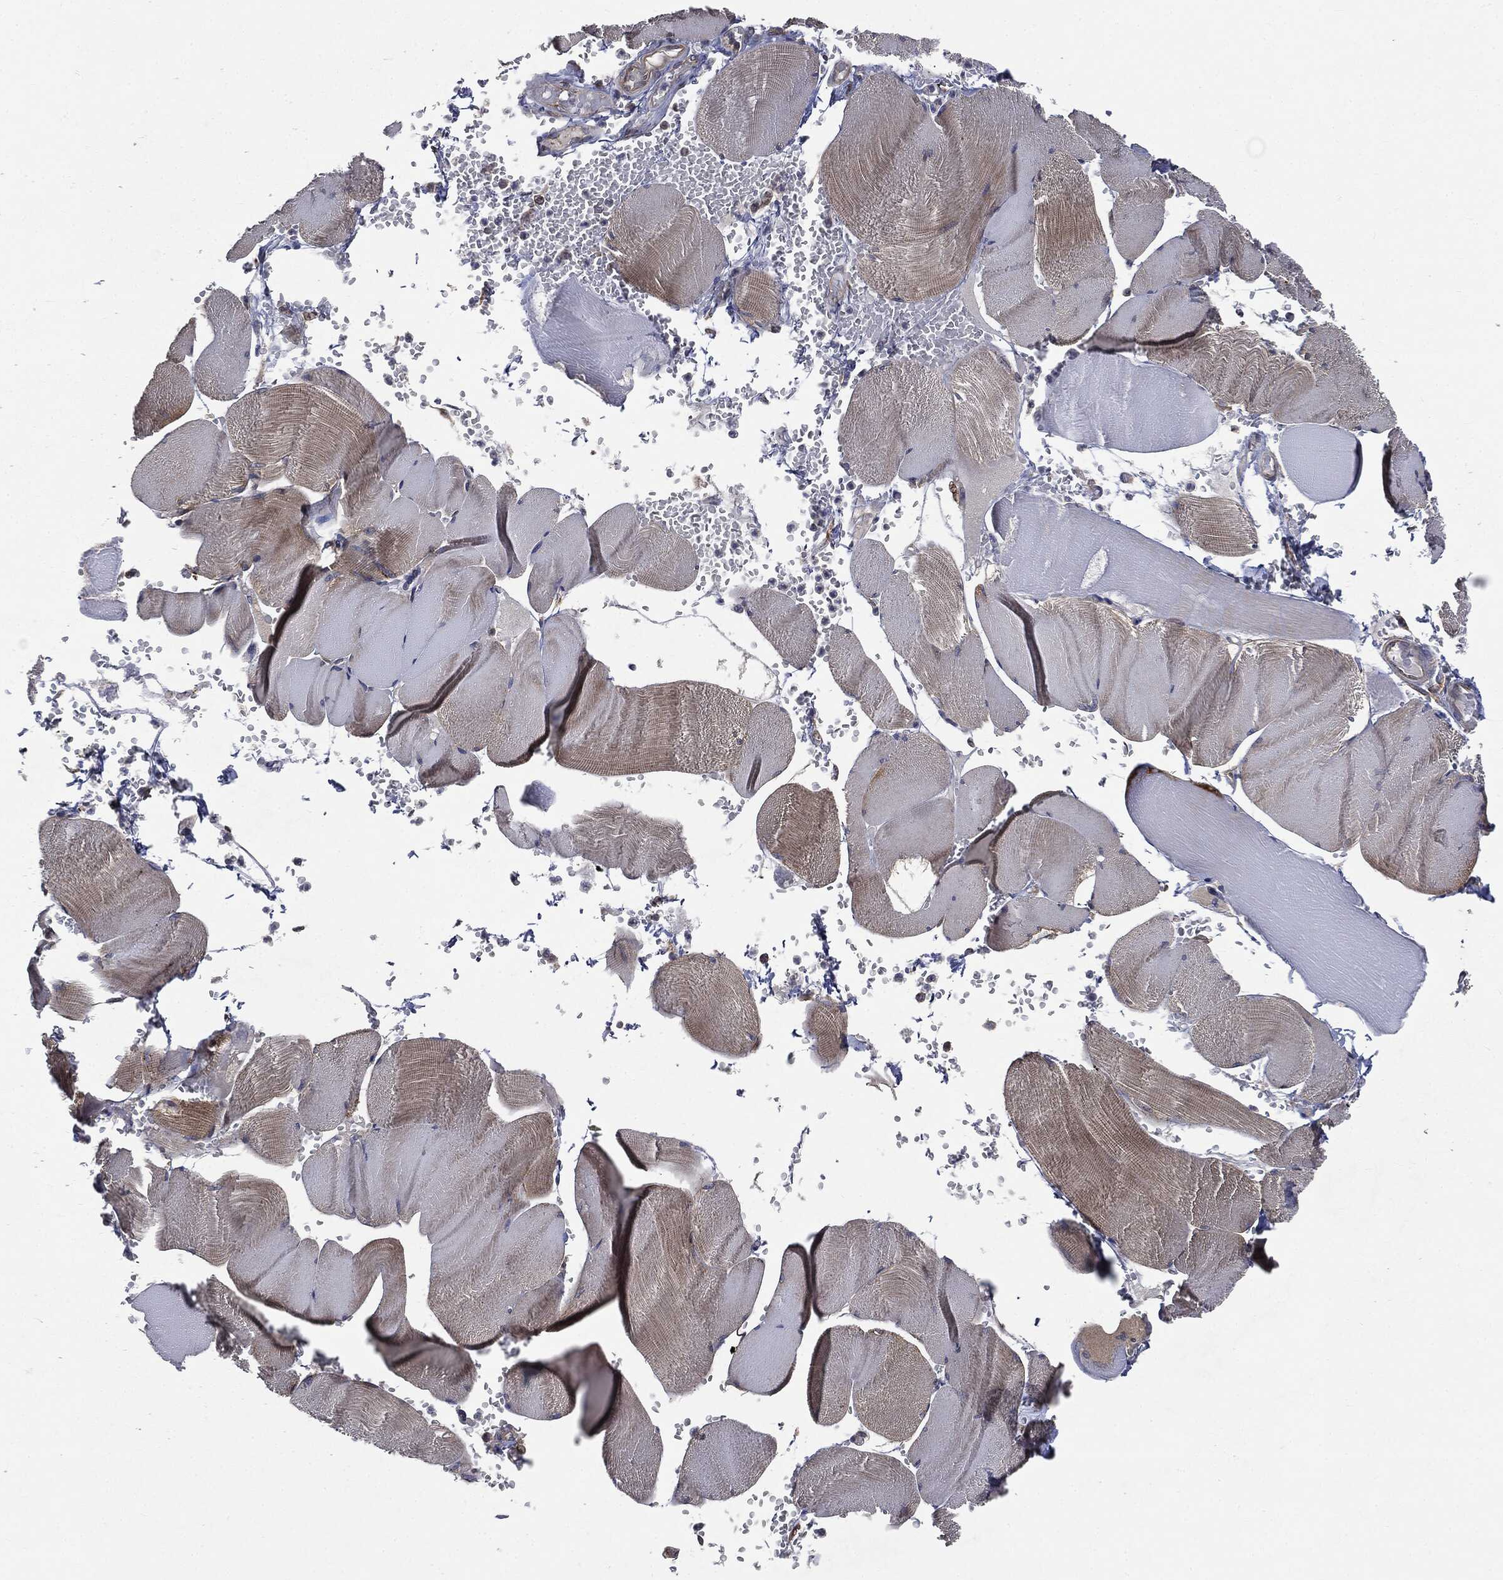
{"staining": {"intensity": "weak", "quantity": "25%-75%", "location": "cytoplasmic/membranous"}, "tissue": "skeletal muscle", "cell_type": "Myocytes", "image_type": "normal", "snomed": [{"axis": "morphology", "description": "Normal tissue, NOS"}, {"axis": "topography", "description": "Skeletal muscle"}], "caption": "Immunohistochemistry photomicrograph of normal human skeletal muscle stained for a protein (brown), which exhibits low levels of weak cytoplasmic/membranous expression in about 25%-75% of myocytes.", "gene": "EPS15L1", "patient": {"sex": "male", "age": 56}}